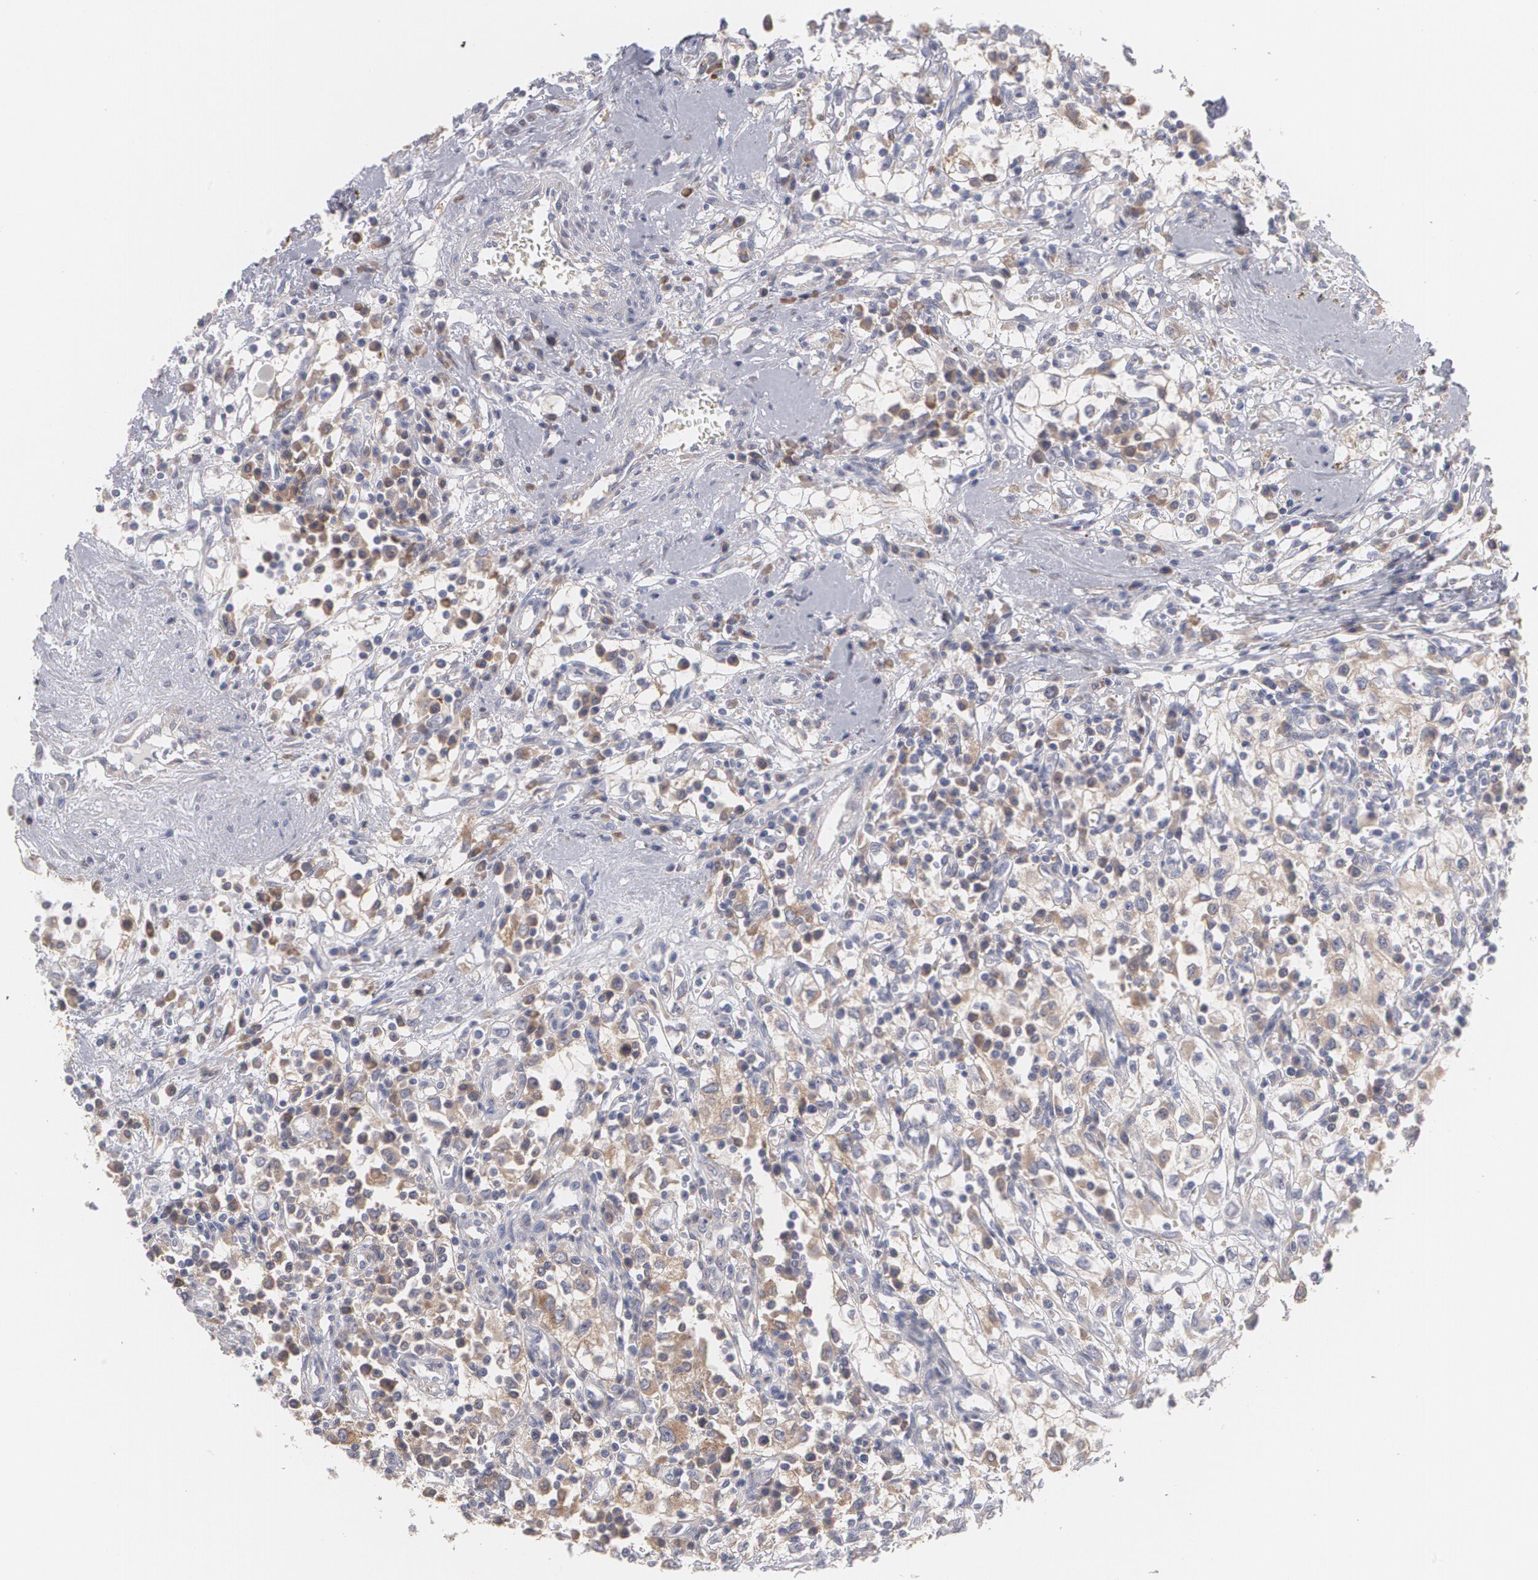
{"staining": {"intensity": "moderate", "quantity": ">75%", "location": "cytoplasmic/membranous"}, "tissue": "renal cancer", "cell_type": "Tumor cells", "image_type": "cancer", "snomed": [{"axis": "morphology", "description": "Adenocarcinoma, NOS"}, {"axis": "topography", "description": "Kidney"}], "caption": "Immunohistochemistry (IHC) of adenocarcinoma (renal) demonstrates medium levels of moderate cytoplasmic/membranous expression in approximately >75% of tumor cells.", "gene": "MTHFD1", "patient": {"sex": "male", "age": 82}}